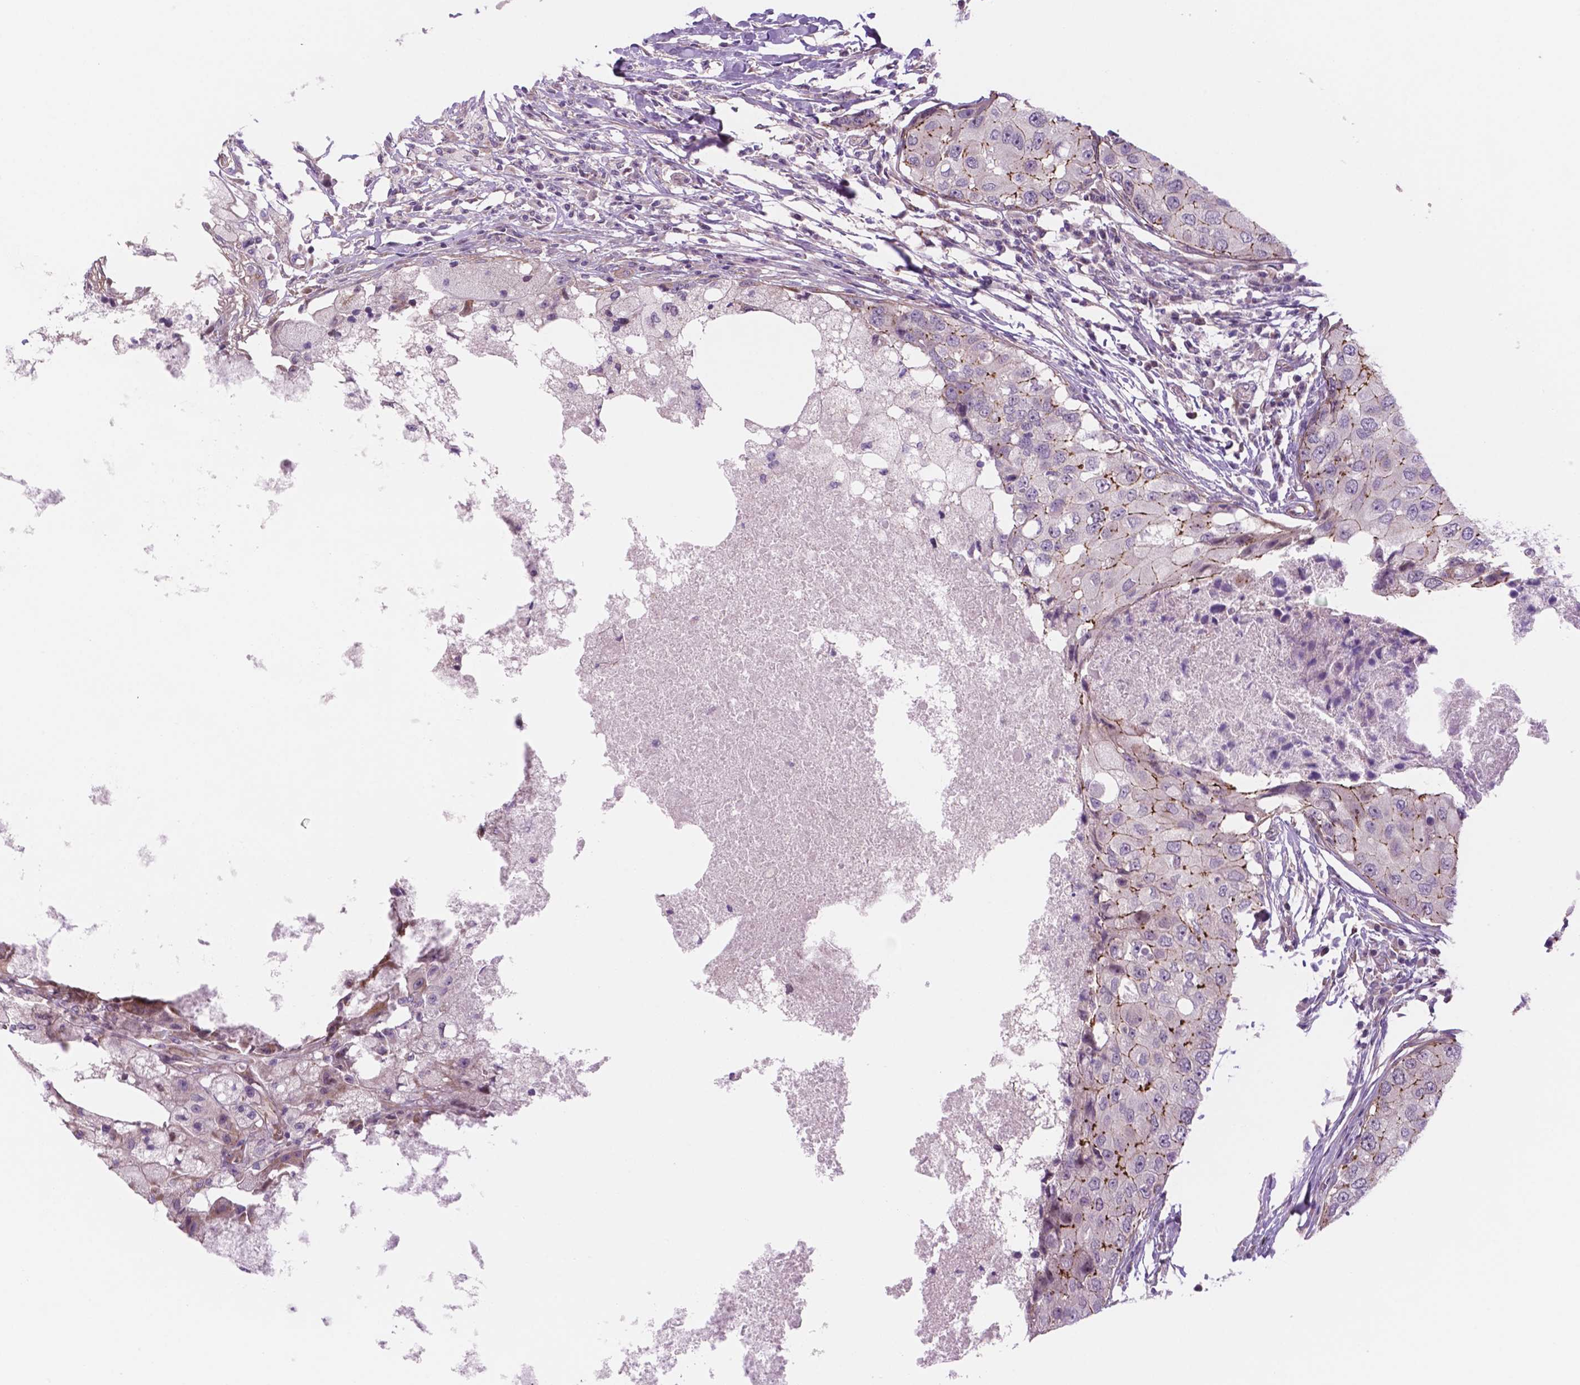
{"staining": {"intensity": "moderate", "quantity": "<25%", "location": "cytoplasmic/membranous"}, "tissue": "breast cancer", "cell_type": "Tumor cells", "image_type": "cancer", "snomed": [{"axis": "morphology", "description": "Duct carcinoma"}, {"axis": "topography", "description": "Breast"}], "caption": "High-power microscopy captured an immunohistochemistry (IHC) micrograph of breast intraductal carcinoma, revealing moderate cytoplasmic/membranous expression in about <25% of tumor cells. (DAB (3,3'-diaminobenzidine) = brown stain, brightfield microscopy at high magnification).", "gene": "RND3", "patient": {"sex": "female", "age": 27}}